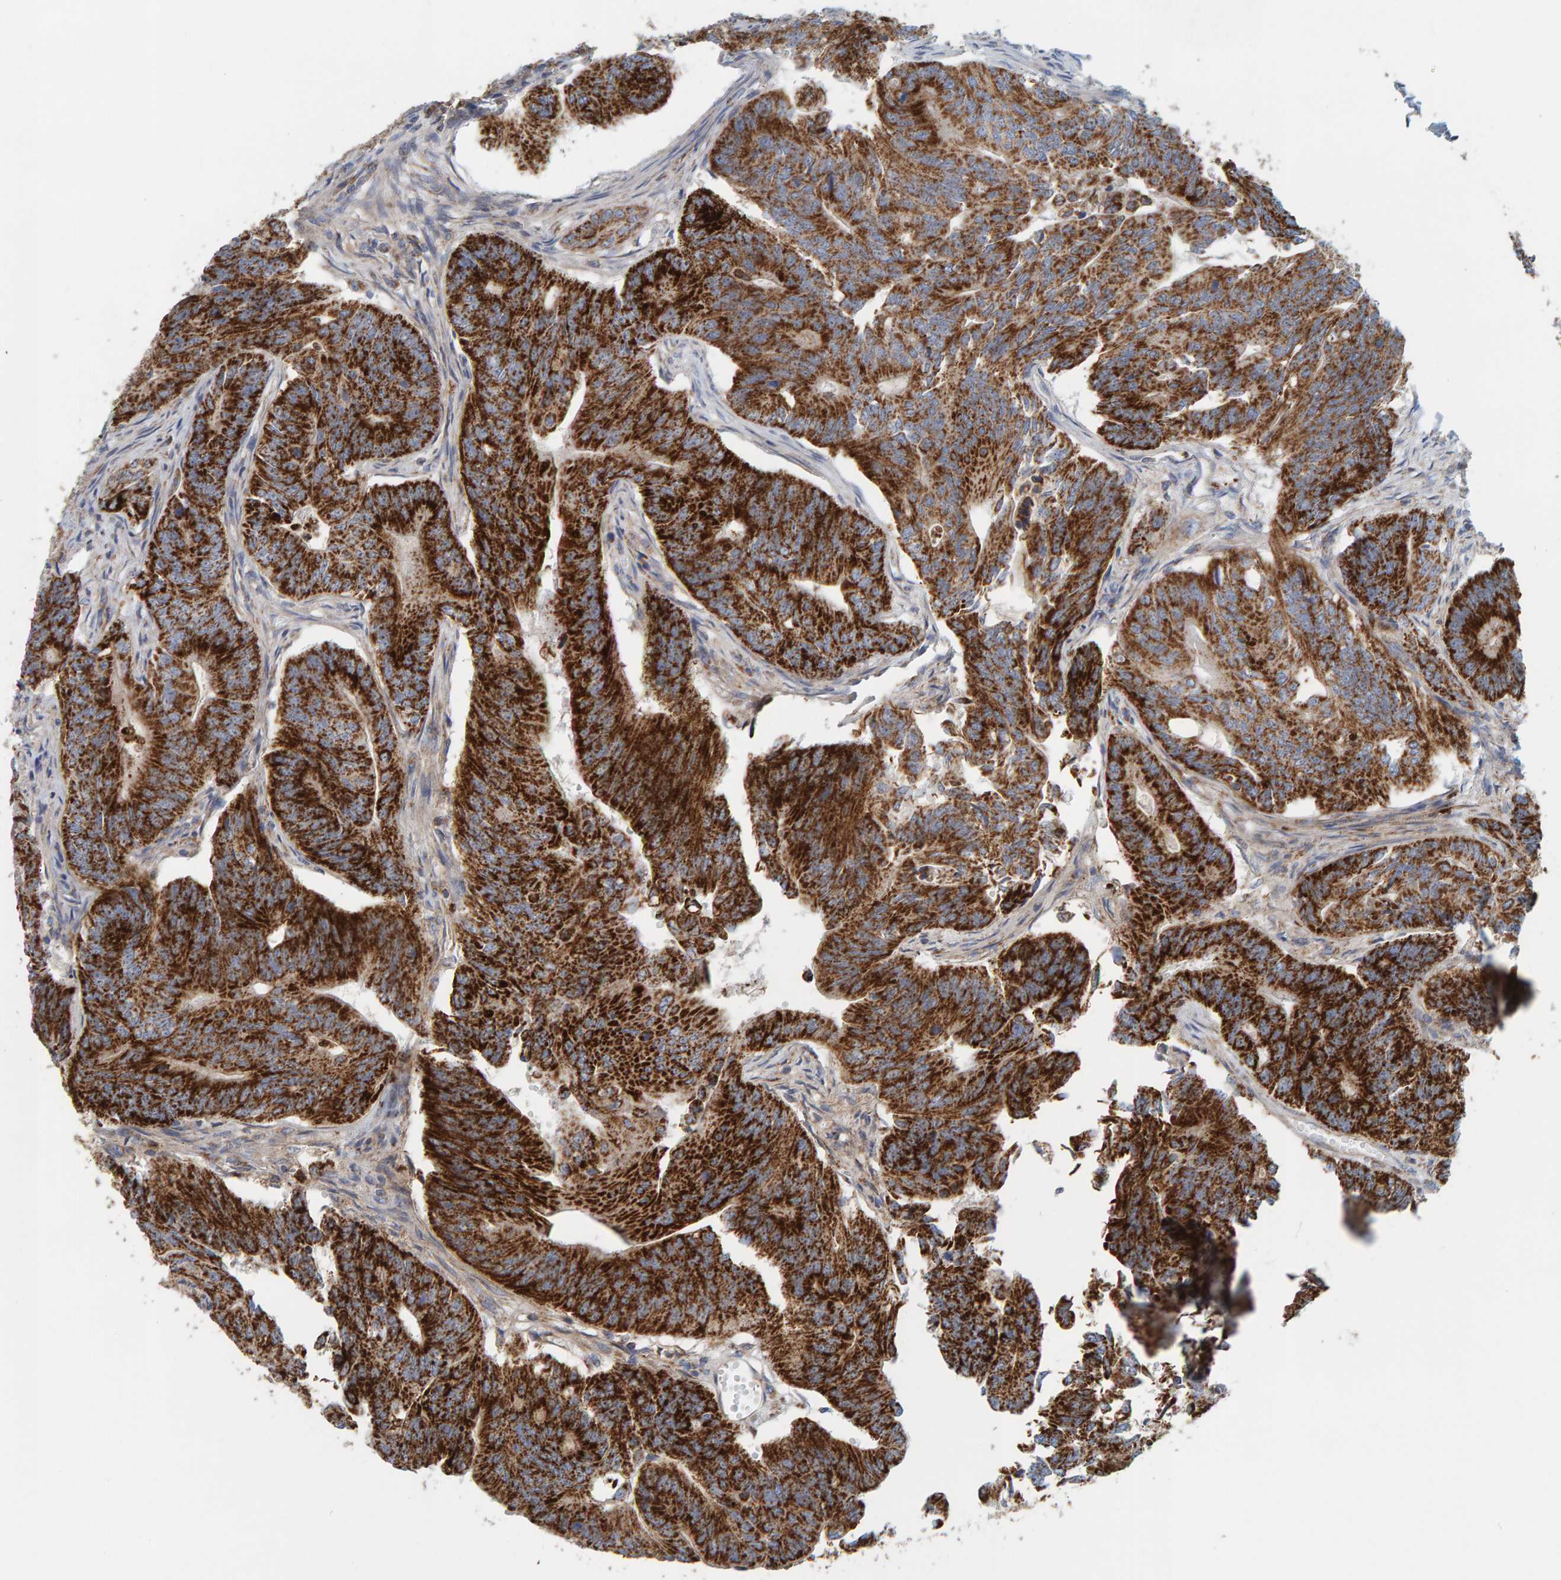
{"staining": {"intensity": "strong", "quantity": ">75%", "location": "cytoplasmic/membranous"}, "tissue": "colorectal cancer", "cell_type": "Tumor cells", "image_type": "cancer", "snomed": [{"axis": "morphology", "description": "Adenocarcinoma, NOS"}, {"axis": "topography", "description": "Rectum"}], "caption": "An immunohistochemistry micrograph of neoplastic tissue is shown. Protein staining in brown labels strong cytoplasmic/membranous positivity in colorectal cancer (adenocarcinoma) within tumor cells.", "gene": "B9D1", "patient": {"sex": "female", "age": 89}}